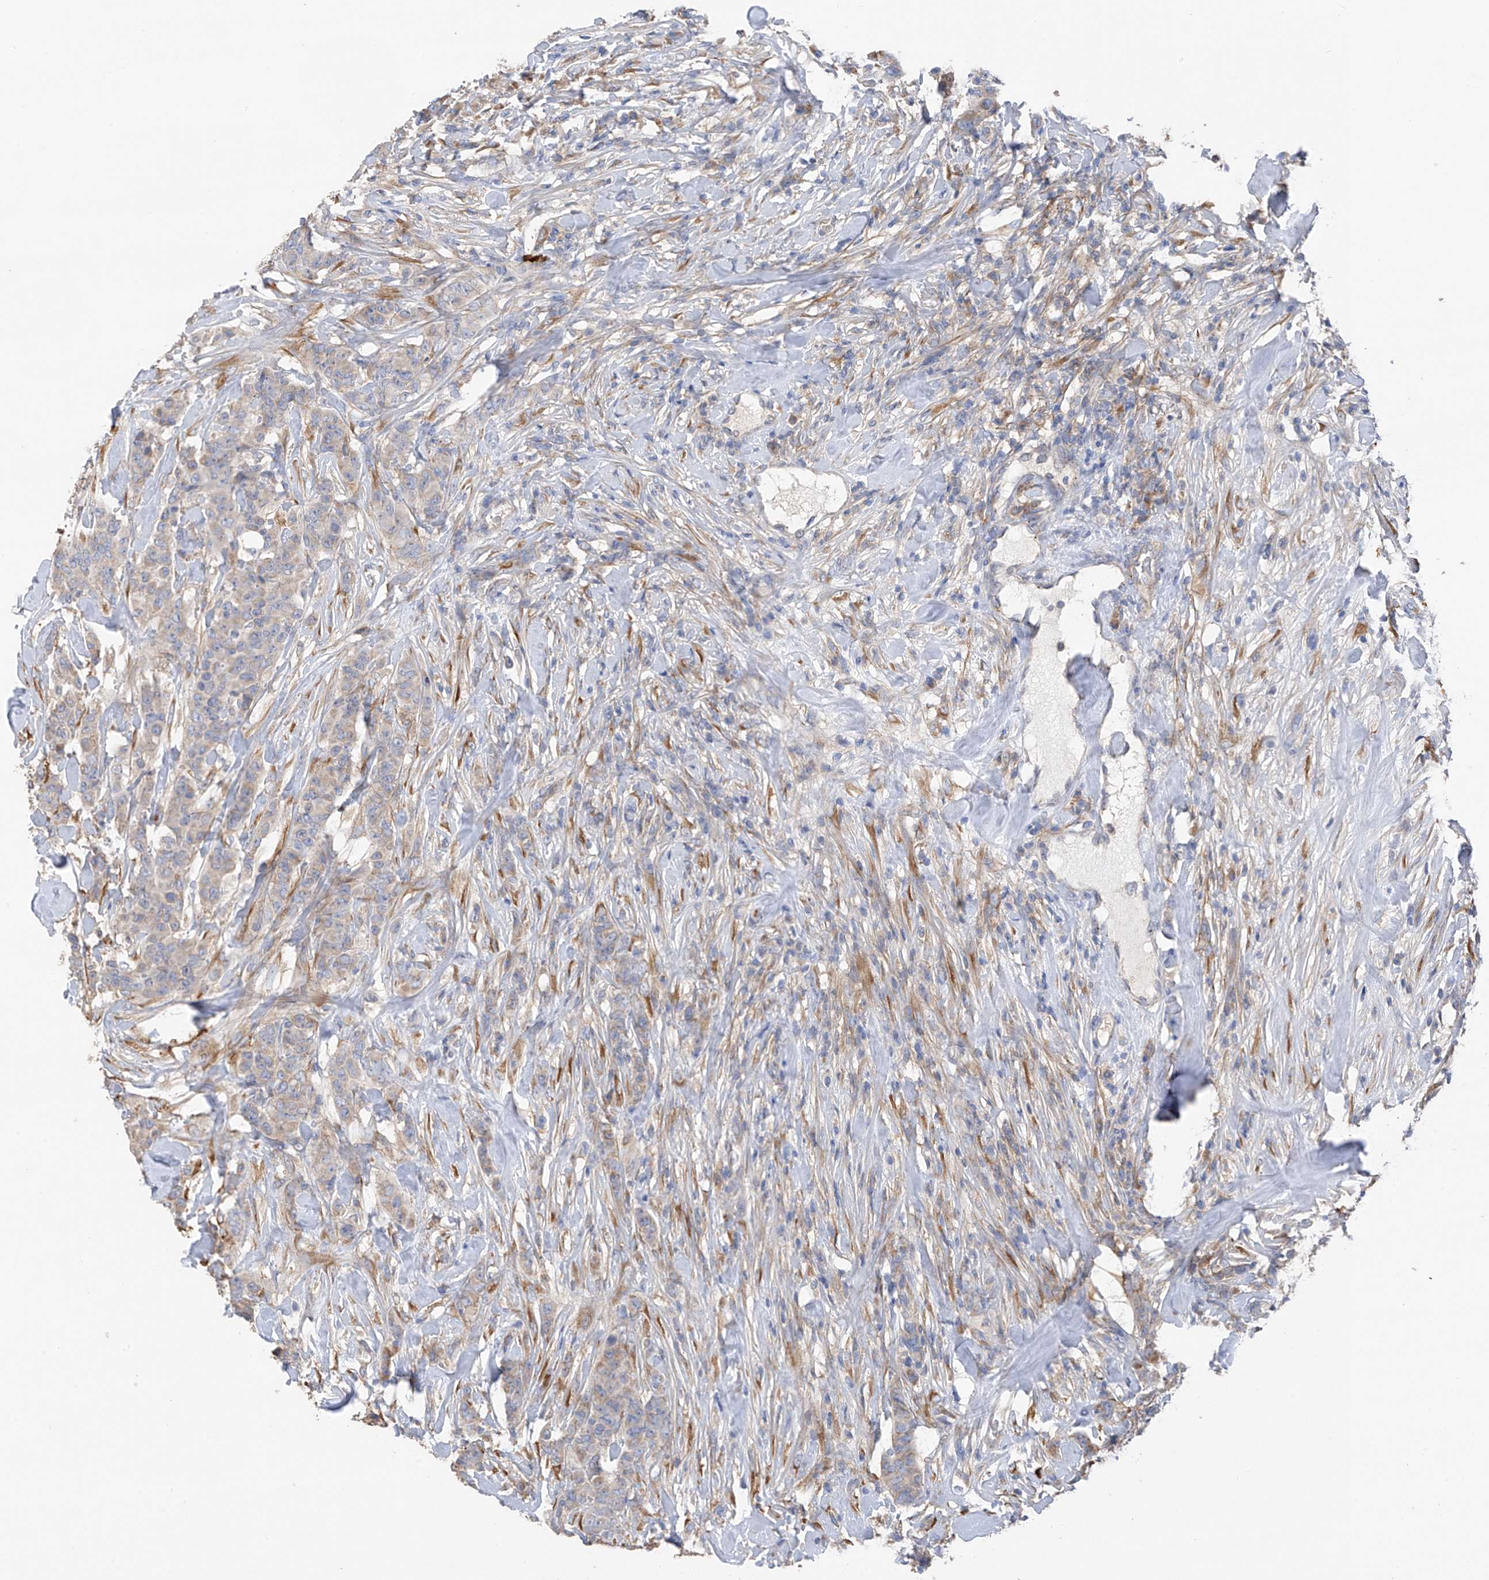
{"staining": {"intensity": "negative", "quantity": "none", "location": "none"}, "tissue": "breast cancer", "cell_type": "Tumor cells", "image_type": "cancer", "snomed": [{"axis": "morphology", "description": "Duct carcinoma"}, {"axis": "topography", "description": "Breast"}], "caption": "DAB immunohistochemical staining of intraductal carcinoma (breast) shows no significant positivity in tumor cells.", "gene": "GALNTL6", "patient": {"sex": "female", "age": 40}}